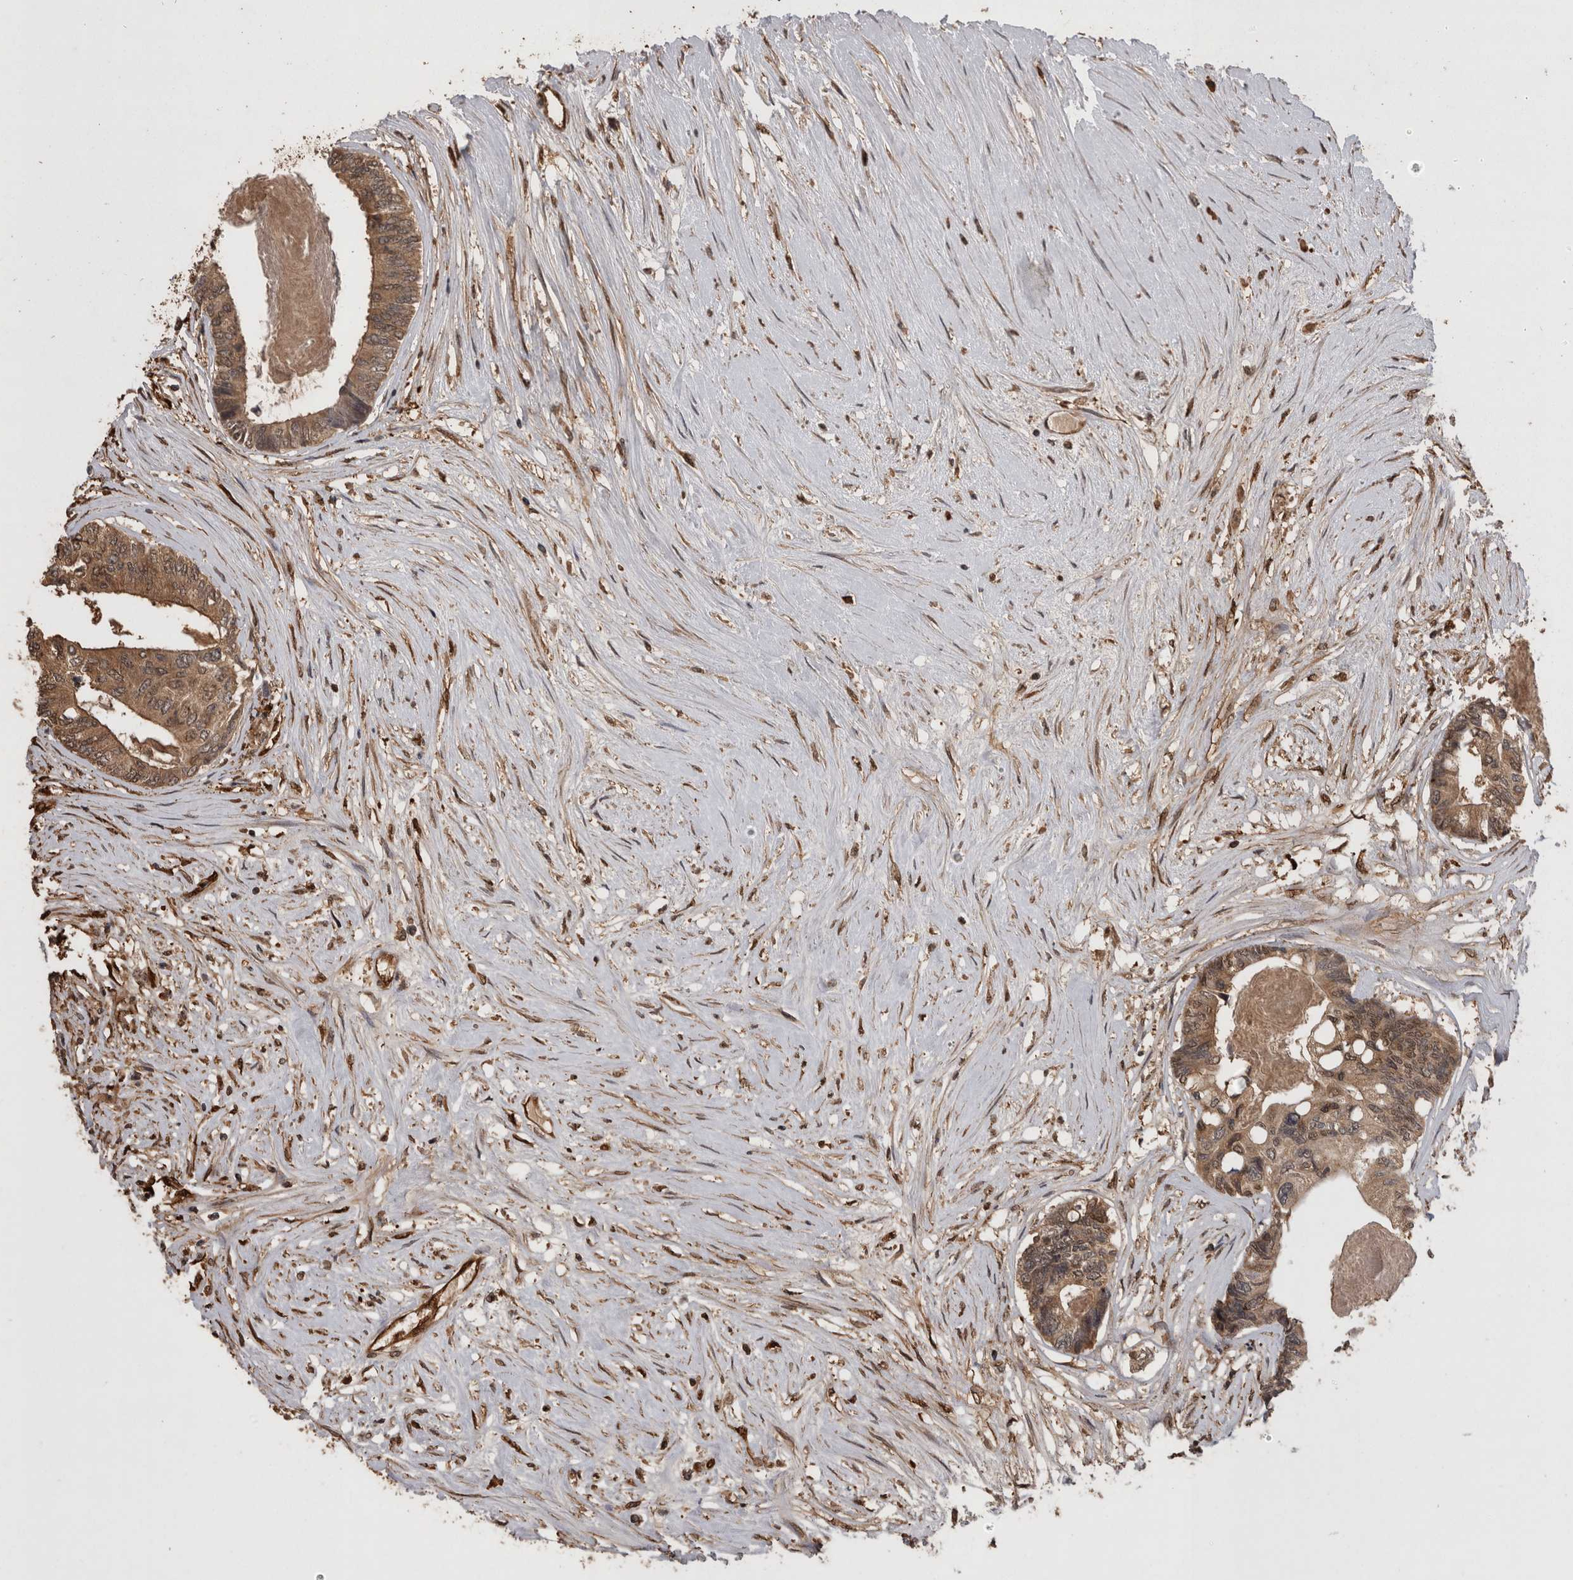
{"staining": {"intensity": "moderate", "quantity": ">75%", "location": "cytoplasmic/membranous"}, "tissue": "colorectal cancer", "cell_type": "Tumor cells", "image_type": "cancer", "snomed": [{"axis": "morphology", "description": "Adenocarcinoma, NOS"}, {"axis": "topography", "description": "Rectum"}], "caption": "This histopathology image reveals immunohistochemistry staining of adenocarcinoma (colorectal), with medium moderate cytoplasmic/membranous expression in approximately >75% of tumor cells.", "gene": "LXN", "patient": {"sex": "male", "age": 63}}